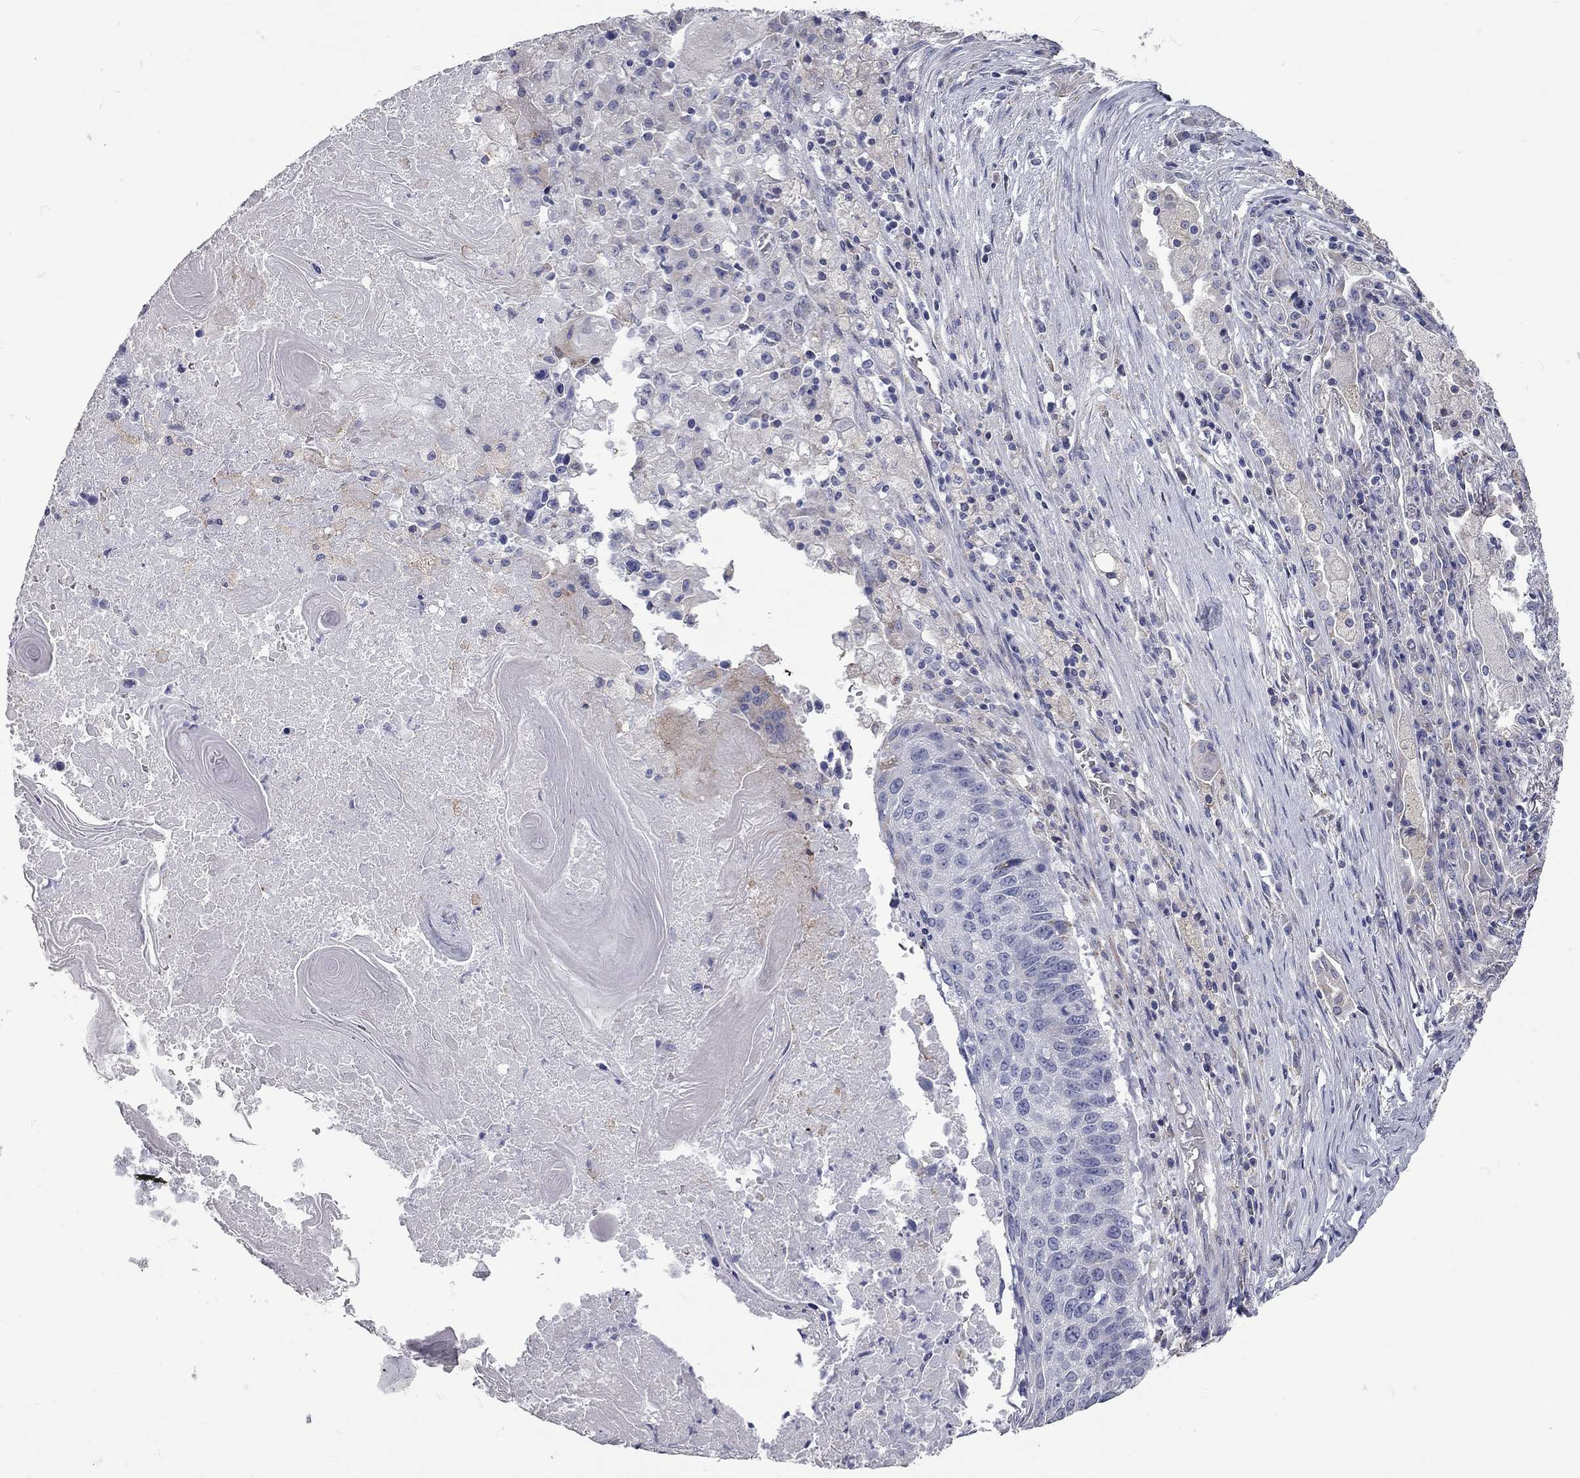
{"staining": {"intensity": "negative", "quantity": "none", "location": "none"}, "tissue": "lung cancer", "cell_type": "Tumor cells", "image_type": "cancer", "snomed": [{"axis": "morphology", "description": "Squamous cell carcinoma, NOS"}, {"axis": "topography", "description": "Lung"}], "caption": "DAB immunohistochemical staining of lung cancer exhibits no significant positivity in tumor cells.", "gene": "XAGE2", "patient": {"sex": "male", "age": 73}}